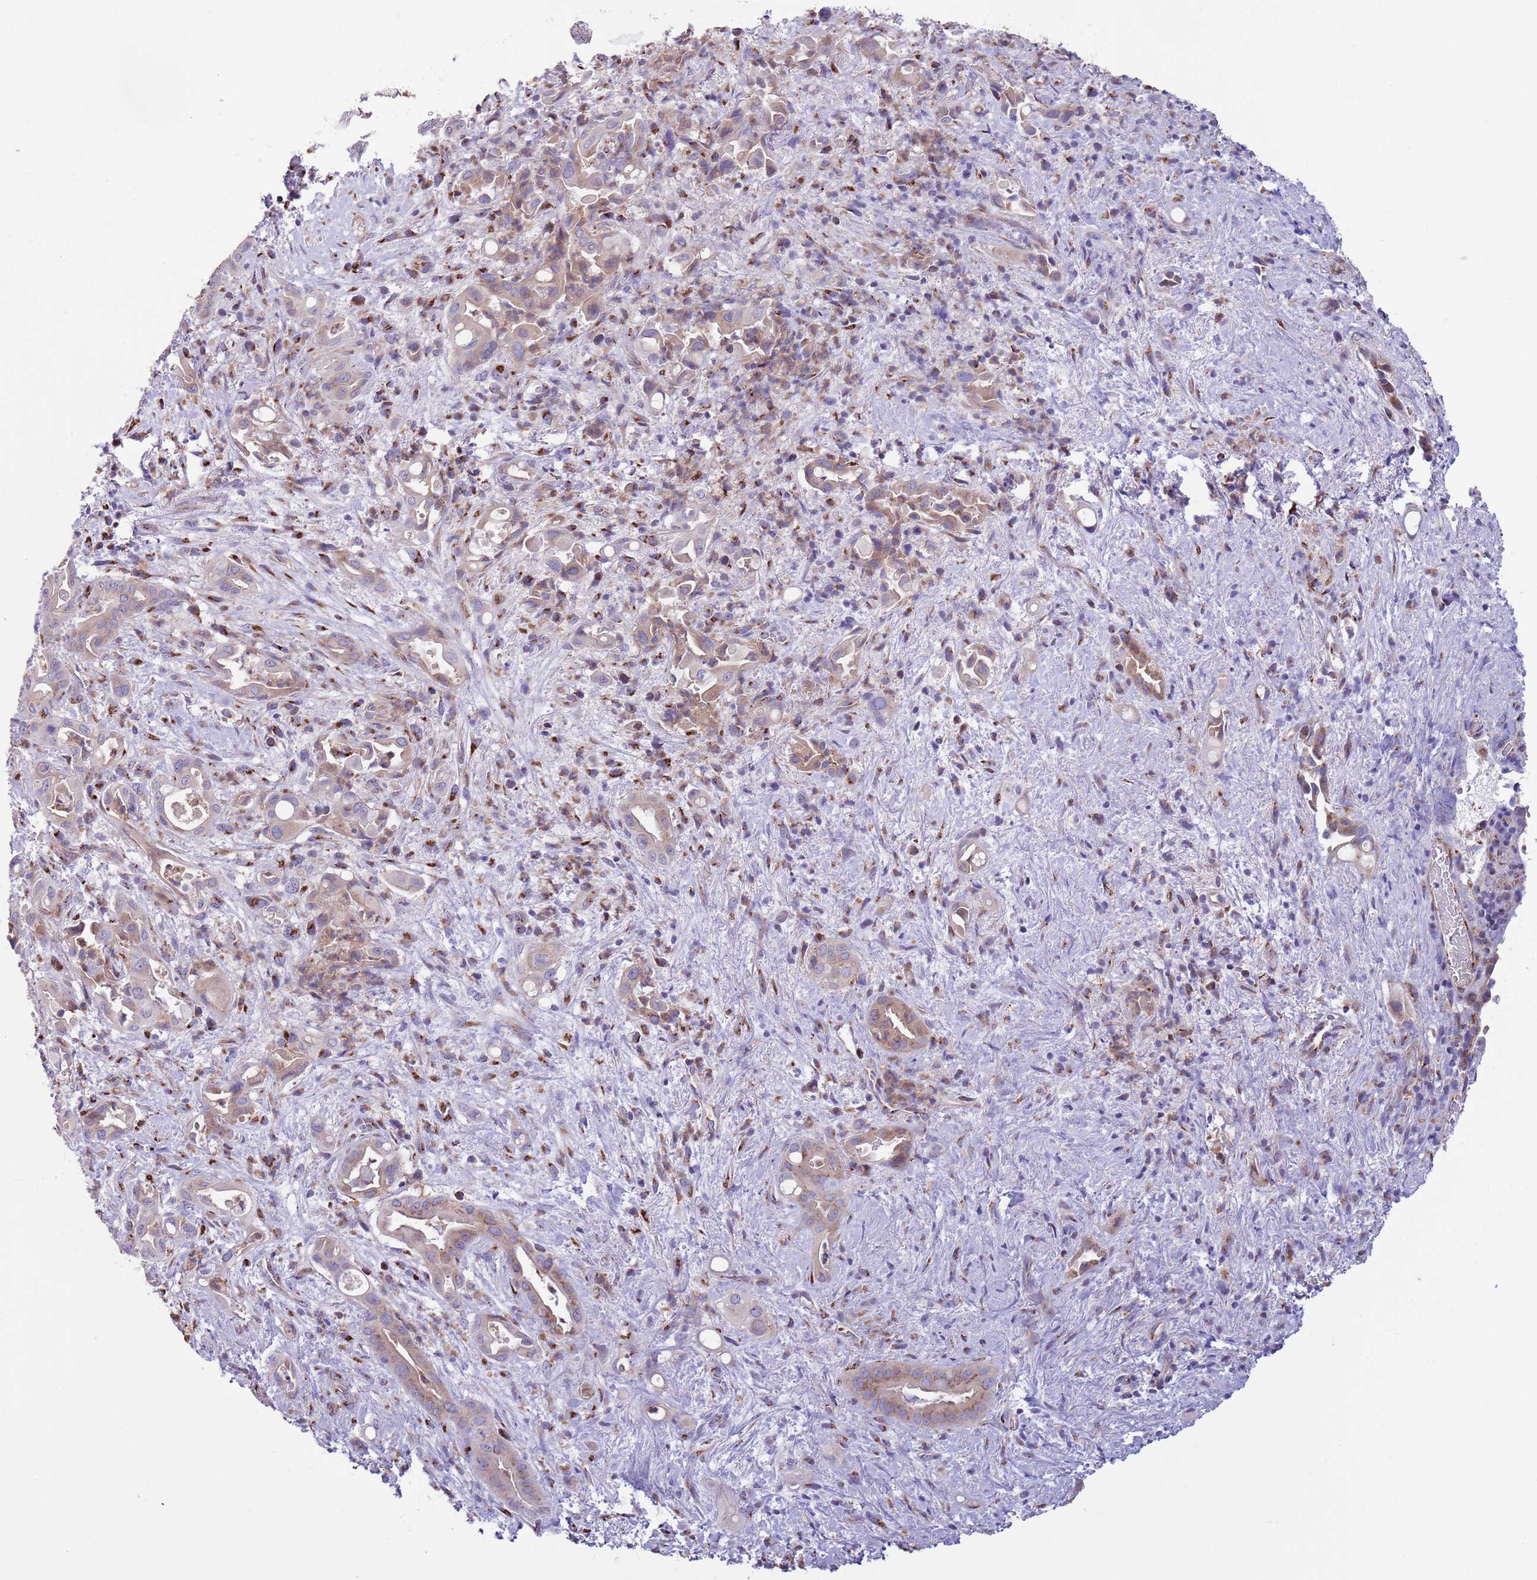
{"staining": {"intensity": "weak", "quantity": "25%-75%", "location": "cytoplasmic/membranous"}, "tissue": "liver cancer", "cell_type": "Tumor cells", "image_type": "cancer", "snomed": [{"axis": "morphology", "description": "Cholangiocarcinoma"}, {"axis": "topography", "description": "Liver"}], "caption": "An image of human liver cancer (cholangiocarcinoma) stained for a protein reveals weak cytoplasmic/membranous brown staining in tumor cells.", "gene": "C20orf96", "patient": {"sex": "female", "age": 68}}